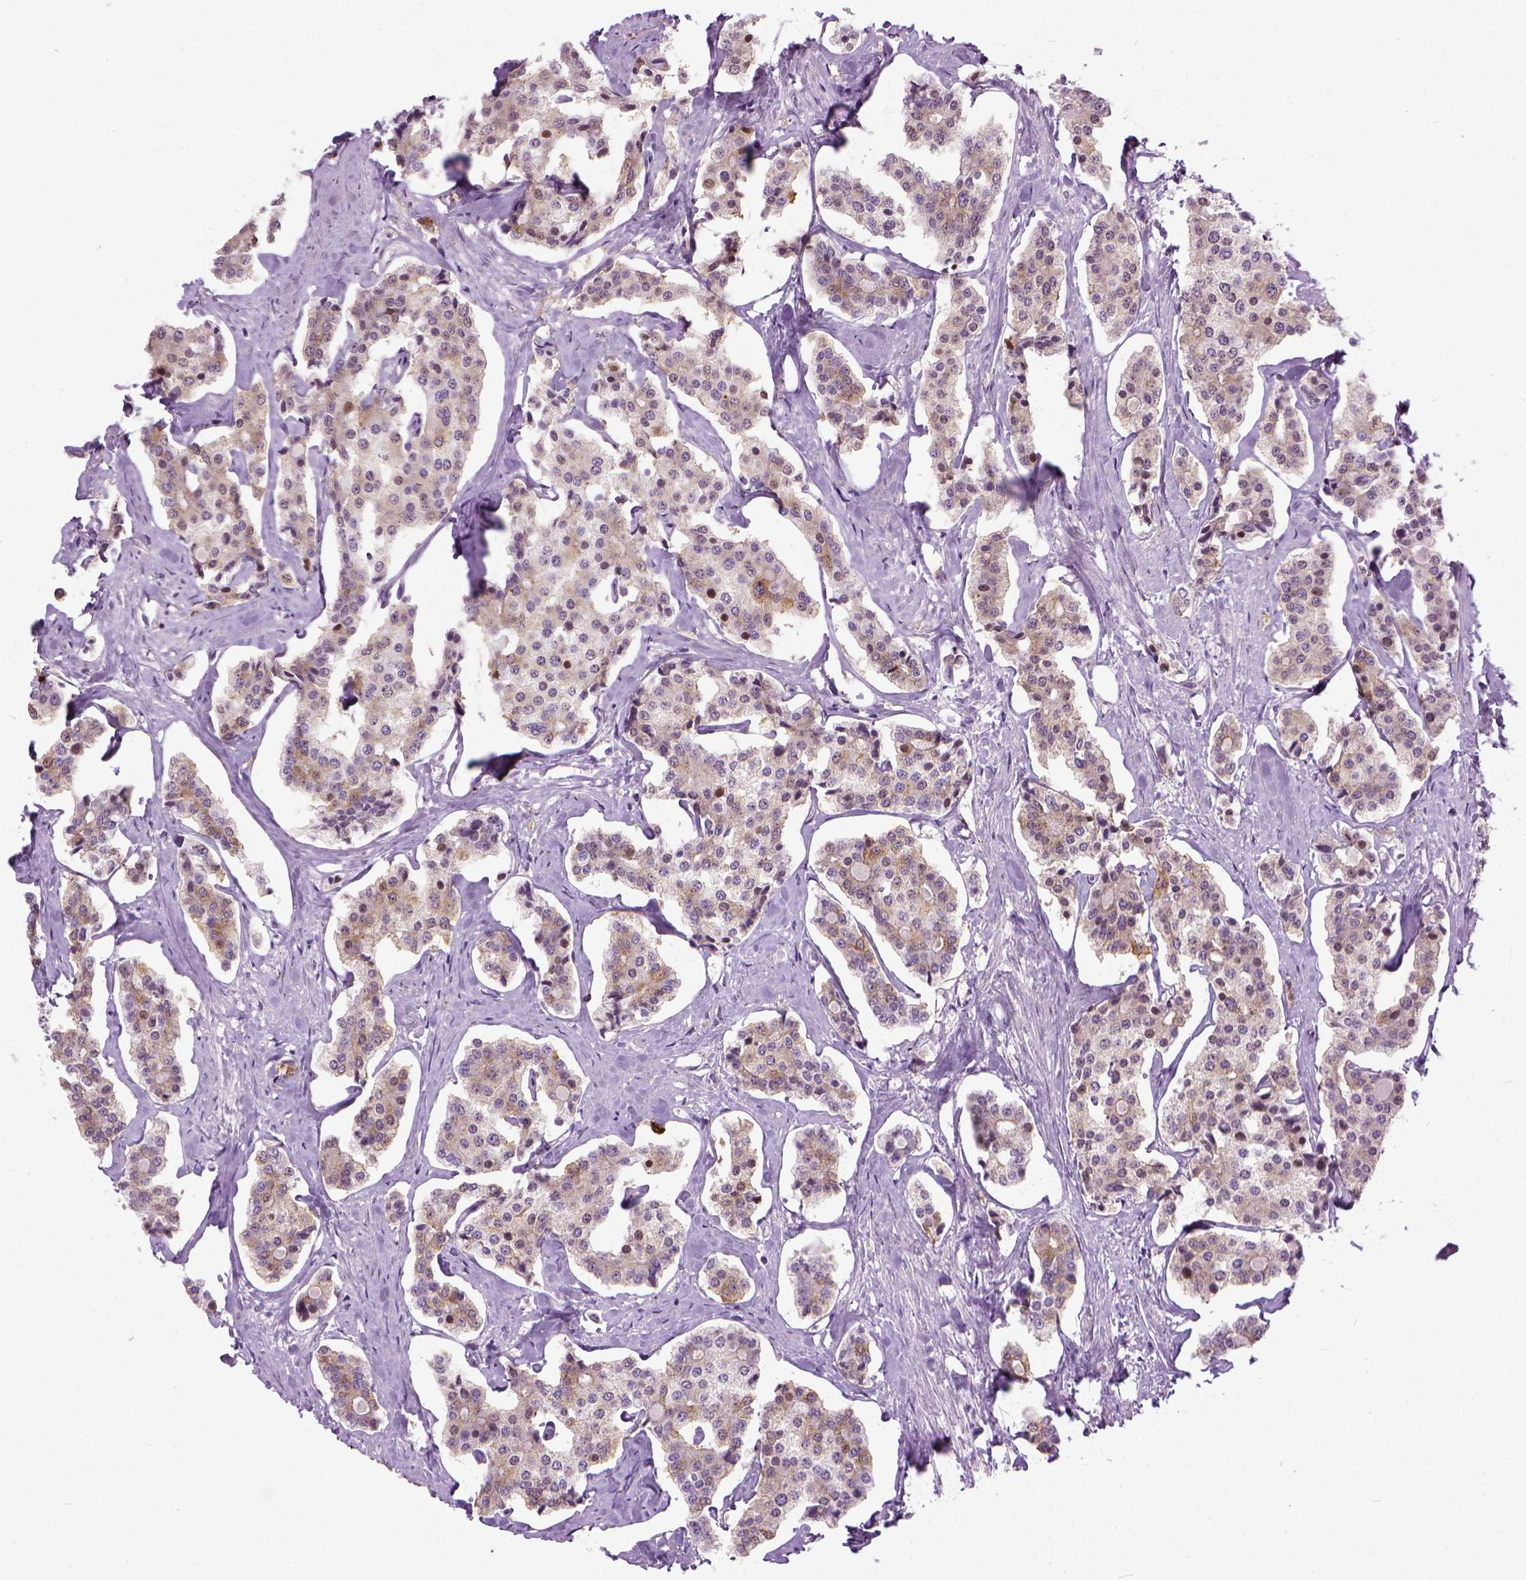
{"staining": {"intensity": "moderate", "quantity": "25%-75%", "location": "cytoplasmic/membranous"}, "tissue": "carcinoid", "cell_type": "Tumor cells", "image_type": "cancer", "snomed": [{"axis": "morphology", "description": "Carcinoid, malignant, NOS"}, {"axis": "topography", "description": "Small intestine"}], "caption": "Human carcinoid stained for a protein (brown) shows moderate cytoplasmic/membranous positive staining in about 25%-75% of tumor cells.", "gene": "MAPT", "patient": {"sex": "female", "age": 65}}